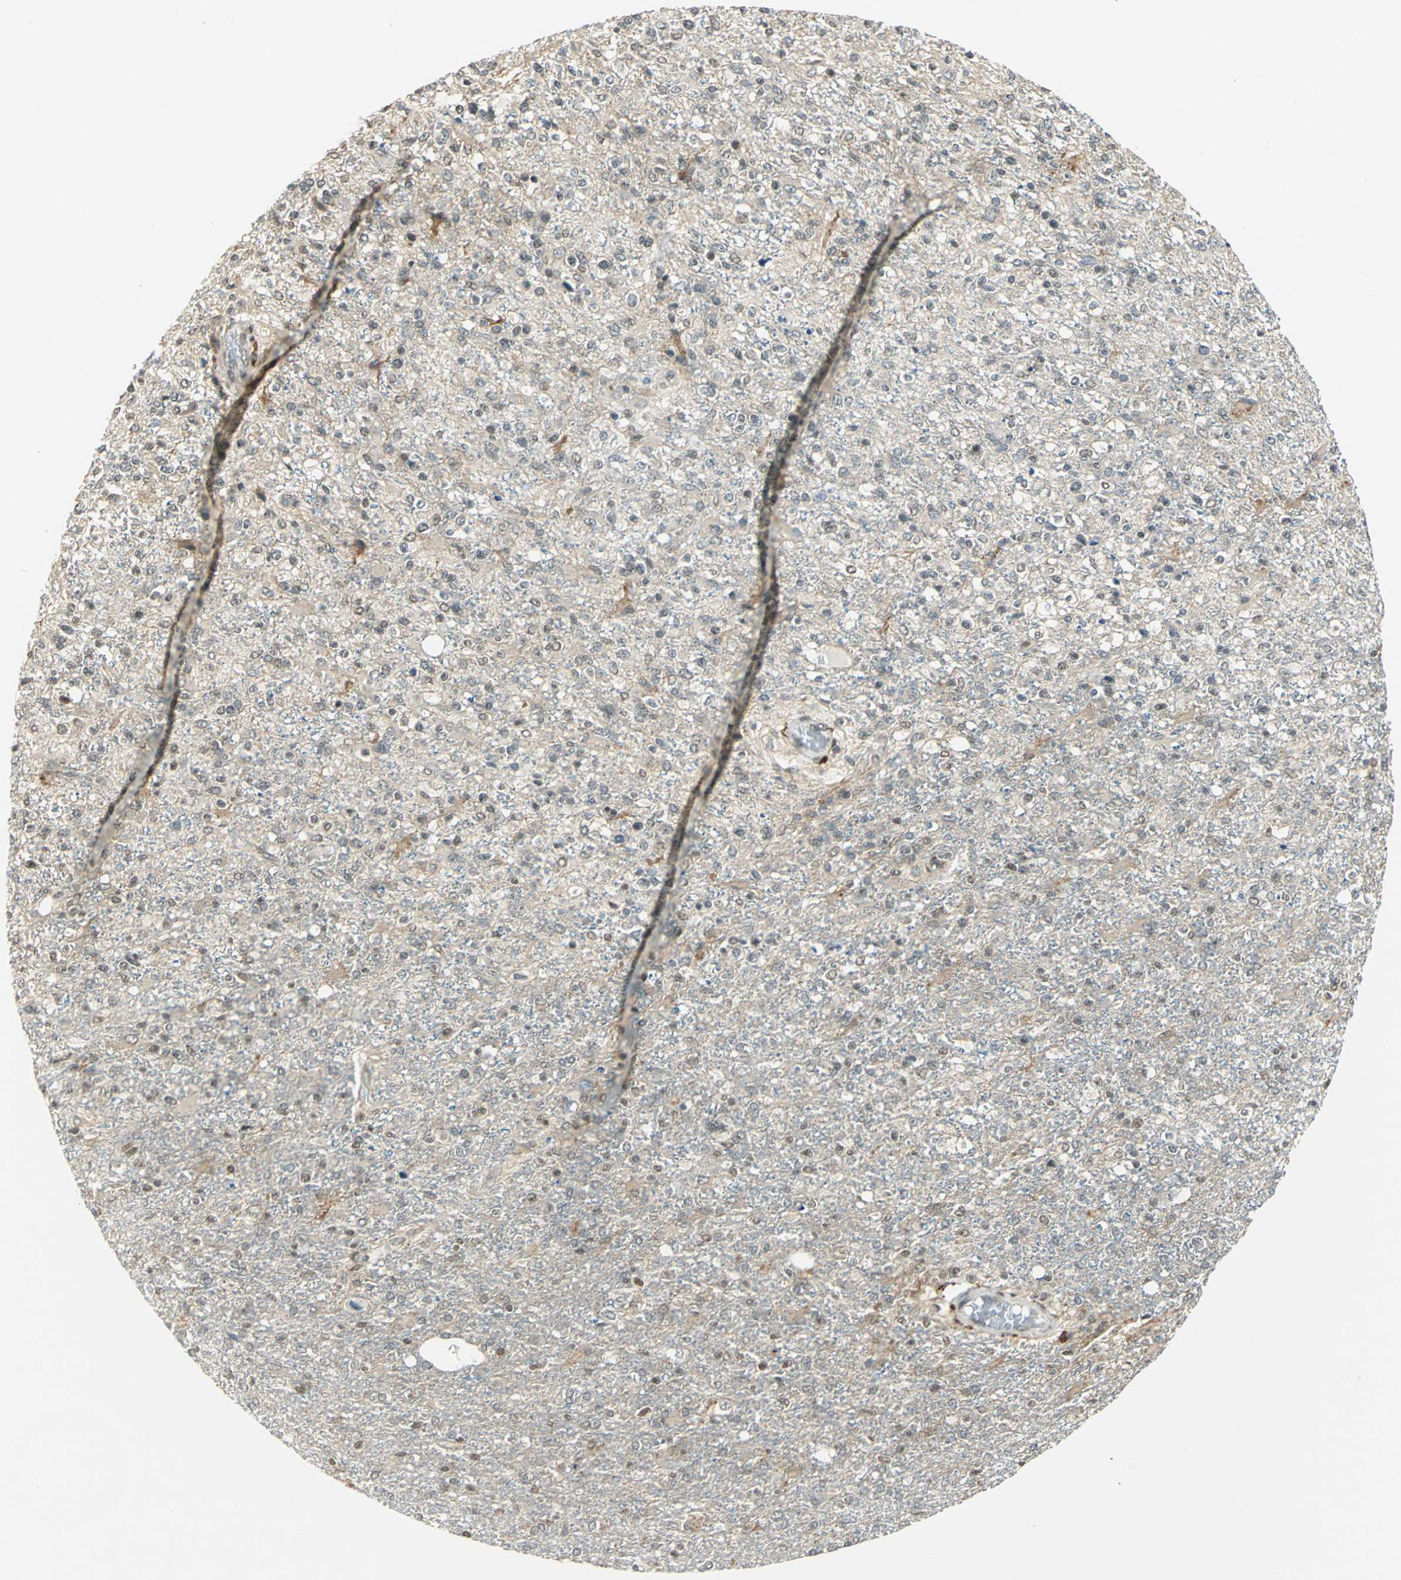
{"staining": {"intensity": "negative", "quantity": "none", "location": "none"}, "tissue": "glioma", "cell_type": "Tumor cells", "image_type": "cancer", "snomed": [{"axis": "morphology", "description": "Glioma, malignant, High grade"}, {"axis": "topography", "description": "Cerebral cortex"}], "caption": "Immunohistochemical staining of human malignant glioma (high-grade) exhibits no significant positivity in tumor cells.", "gene": "RAD17", "patient": {"sex": "male", "age": 76}}